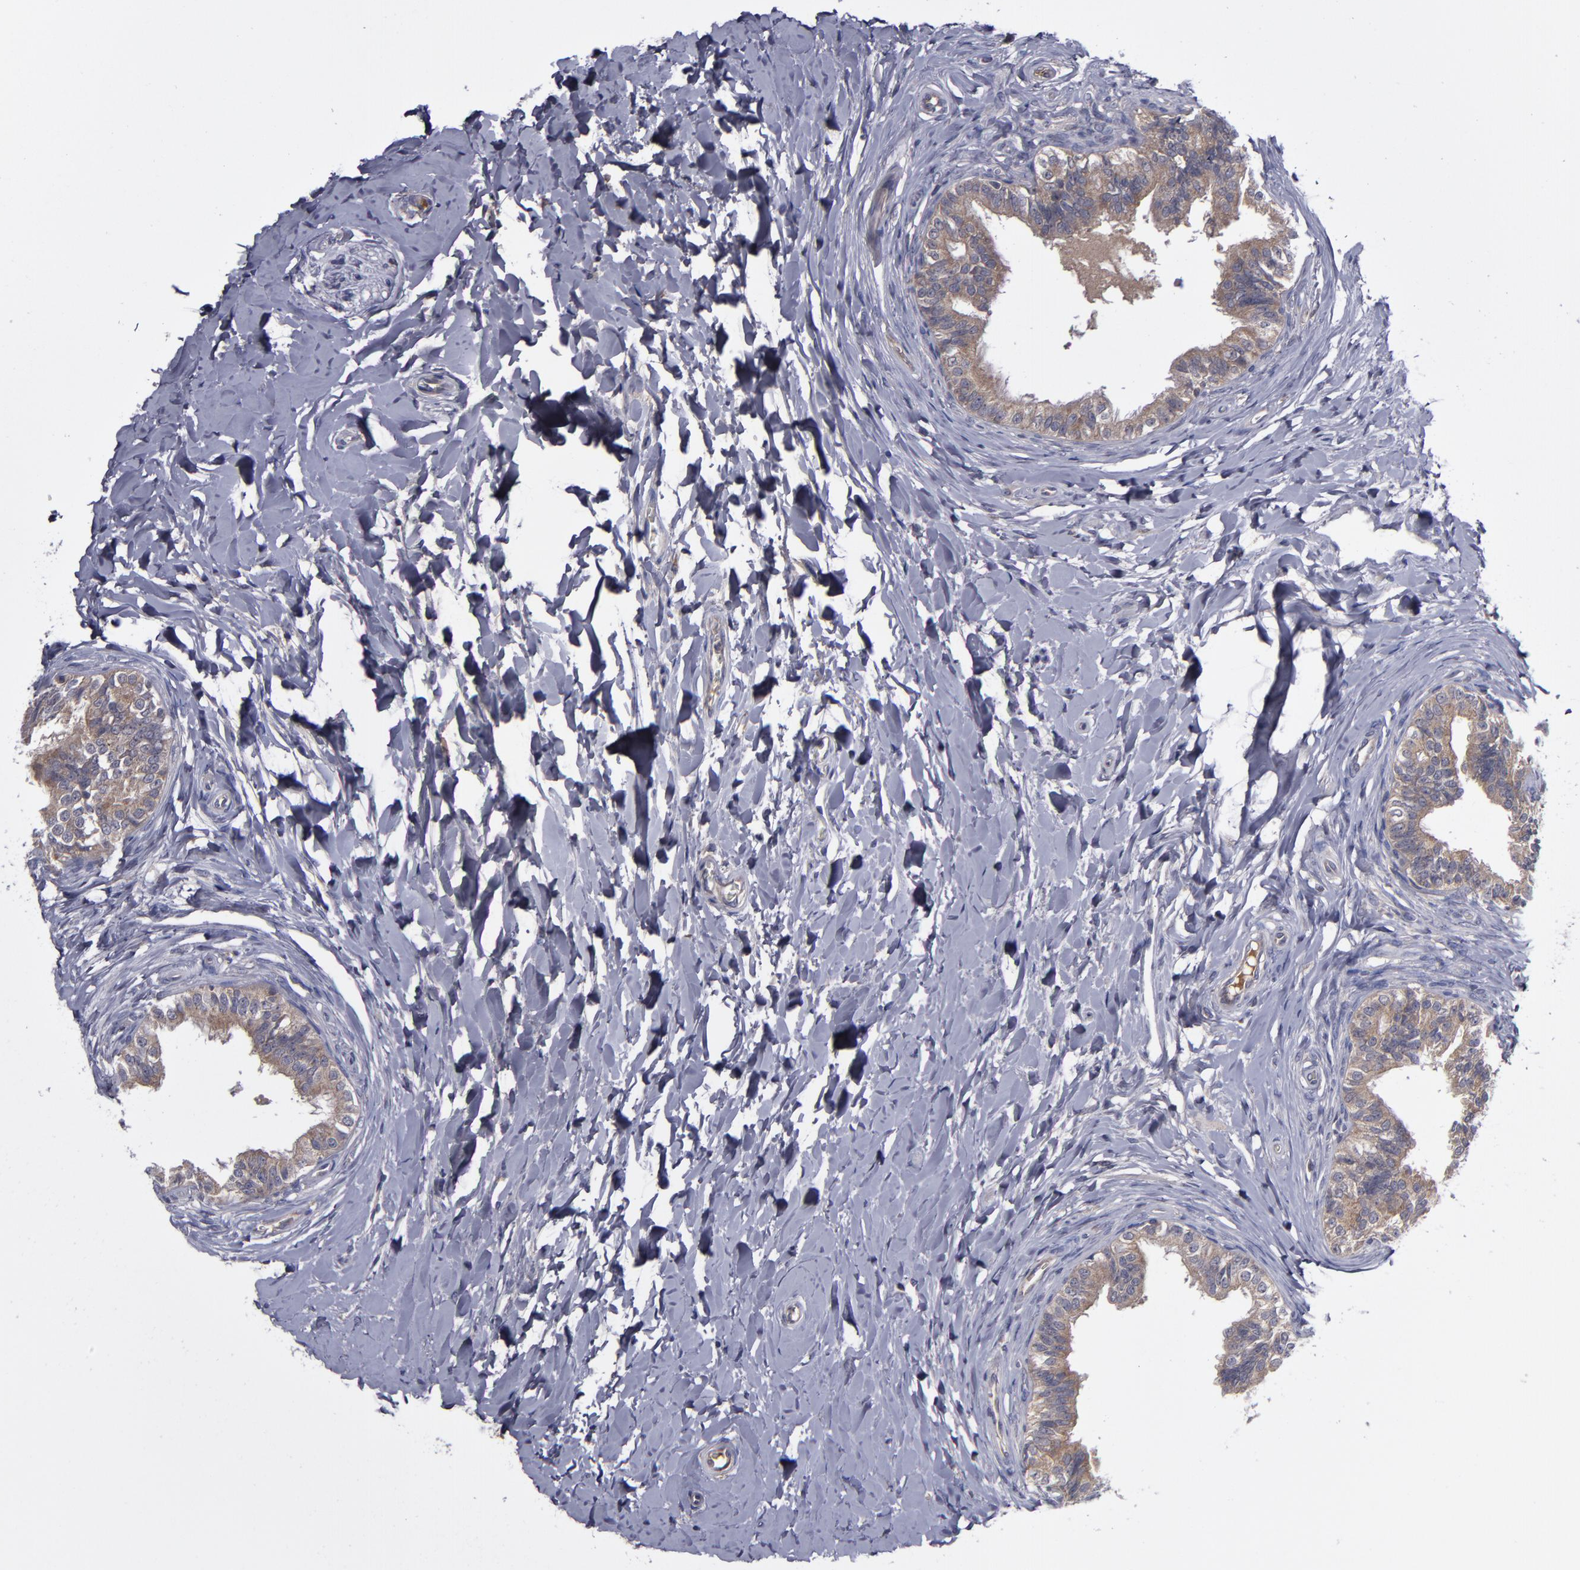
{"staining": {"intensity": "moderate", "quantity": ">75%", "location": "cytoplasmic/membranous"}, "tissue": "epididymis", "cell_type": "Glandular cells", "image_type": "normal", "snomed": [{"axis": "morphology", "description": "Normal tissue, NOS"}, {"axis": "topography", "description": "Soft tissue"}, {"axis": "topography", "description": "Epididymis"}], "caption": "Immunohistochemistry (IHC) micrograph of benign epididymis: human epididymis stained using IHC exhibits medium levels of moderate protein expression localized specifically in the cytoplasmic/membranous of glandular cells, appearing as a cytoplasmic/membranous brown color.", "gene": "MMP11", "patient": {"sex": "male", "age": 26}}